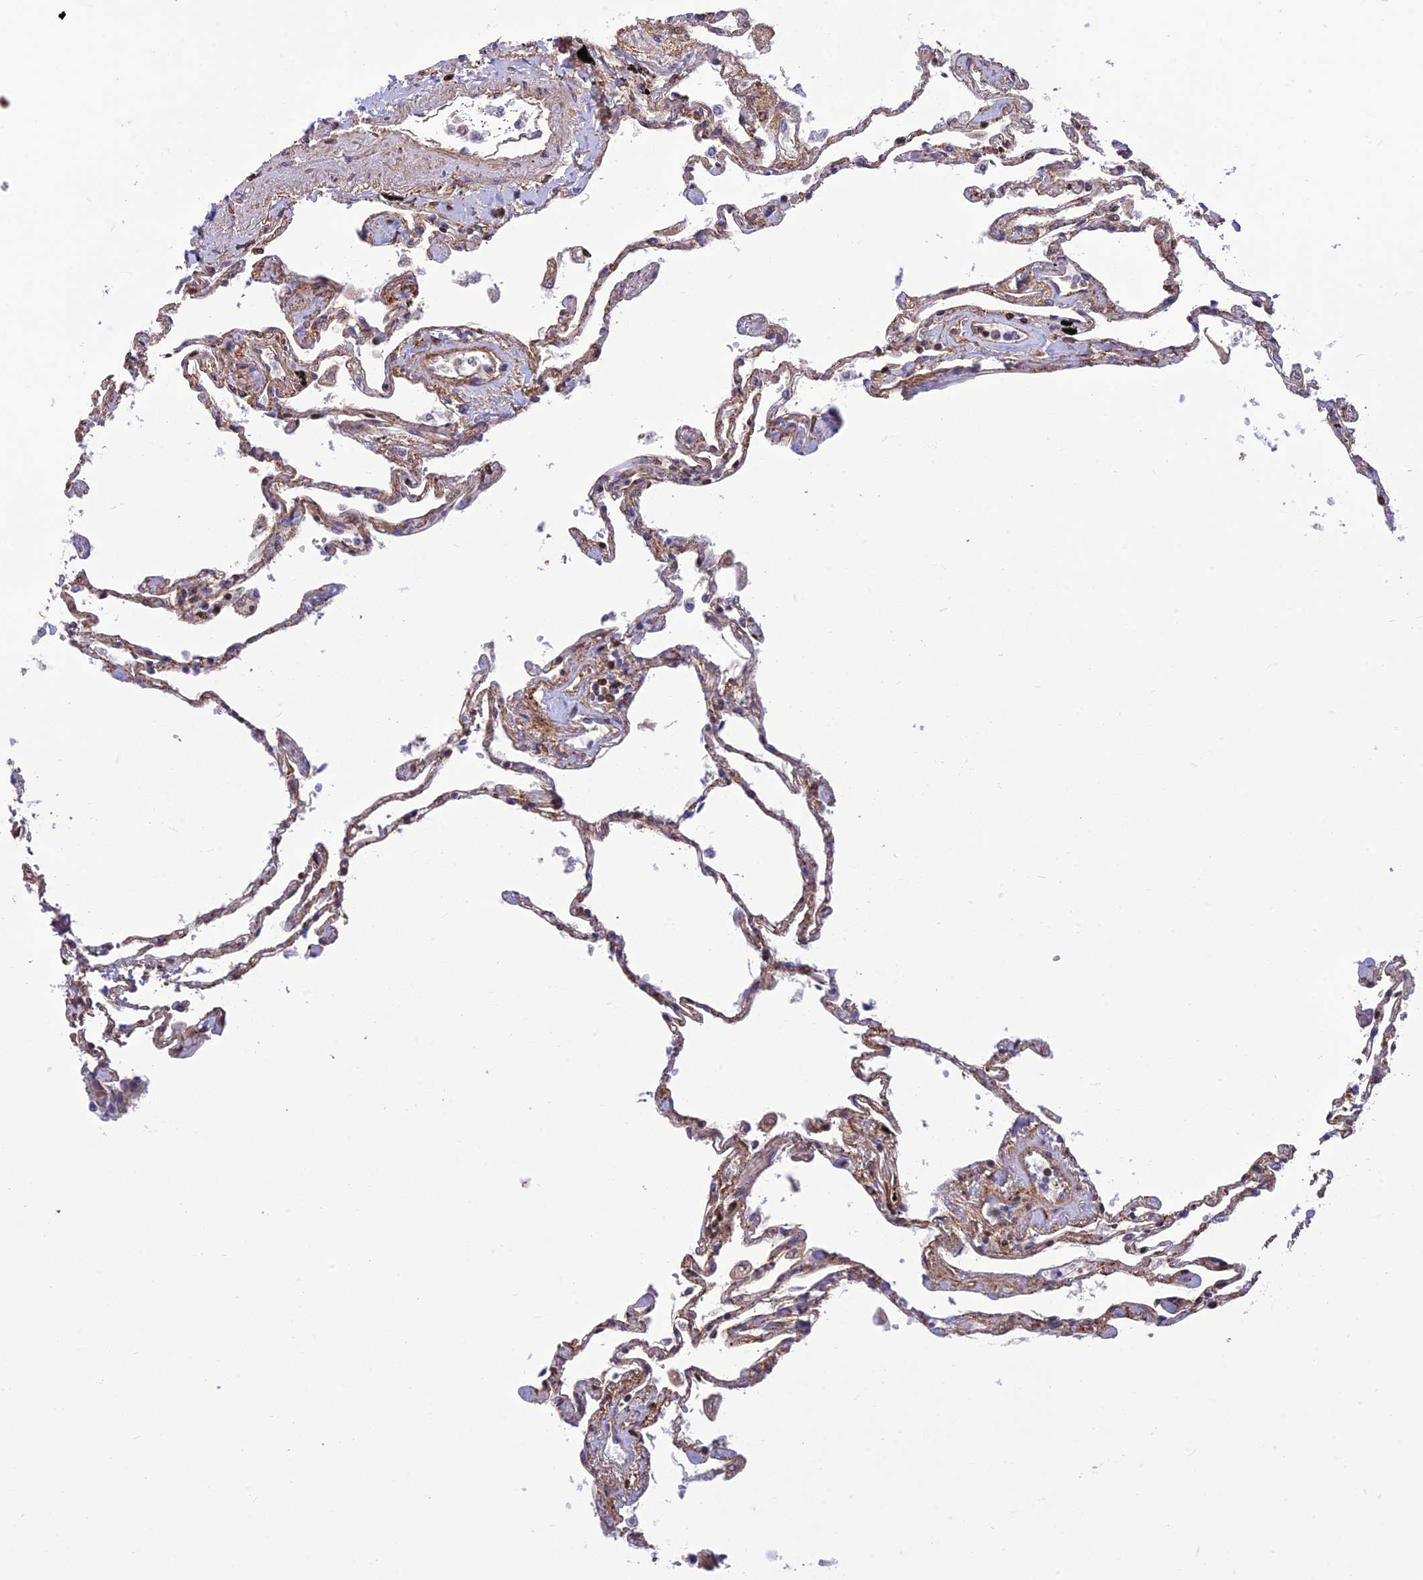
{"staining": {"intensity": "moderate", "quantity": "<25%", "location": "cytoplasmic/membranous"}, "tissue": "lung", "cell_type": "Alveolar cells", "image_type": "normal", "snomed": [{"axis": "morphology", "description": "Normal tissue, NOS"}, {"axis": "topography", "description": "Lung"}], "caption": "High-power microscopy captured an immunohistochemistry photomicrograph of normal lung, revealing moderate cytoplasmic/membranous staining in about <25% of alveolar cells.", "gene": "HPSE2", "patient": {"sex": "female", "age": 67}}